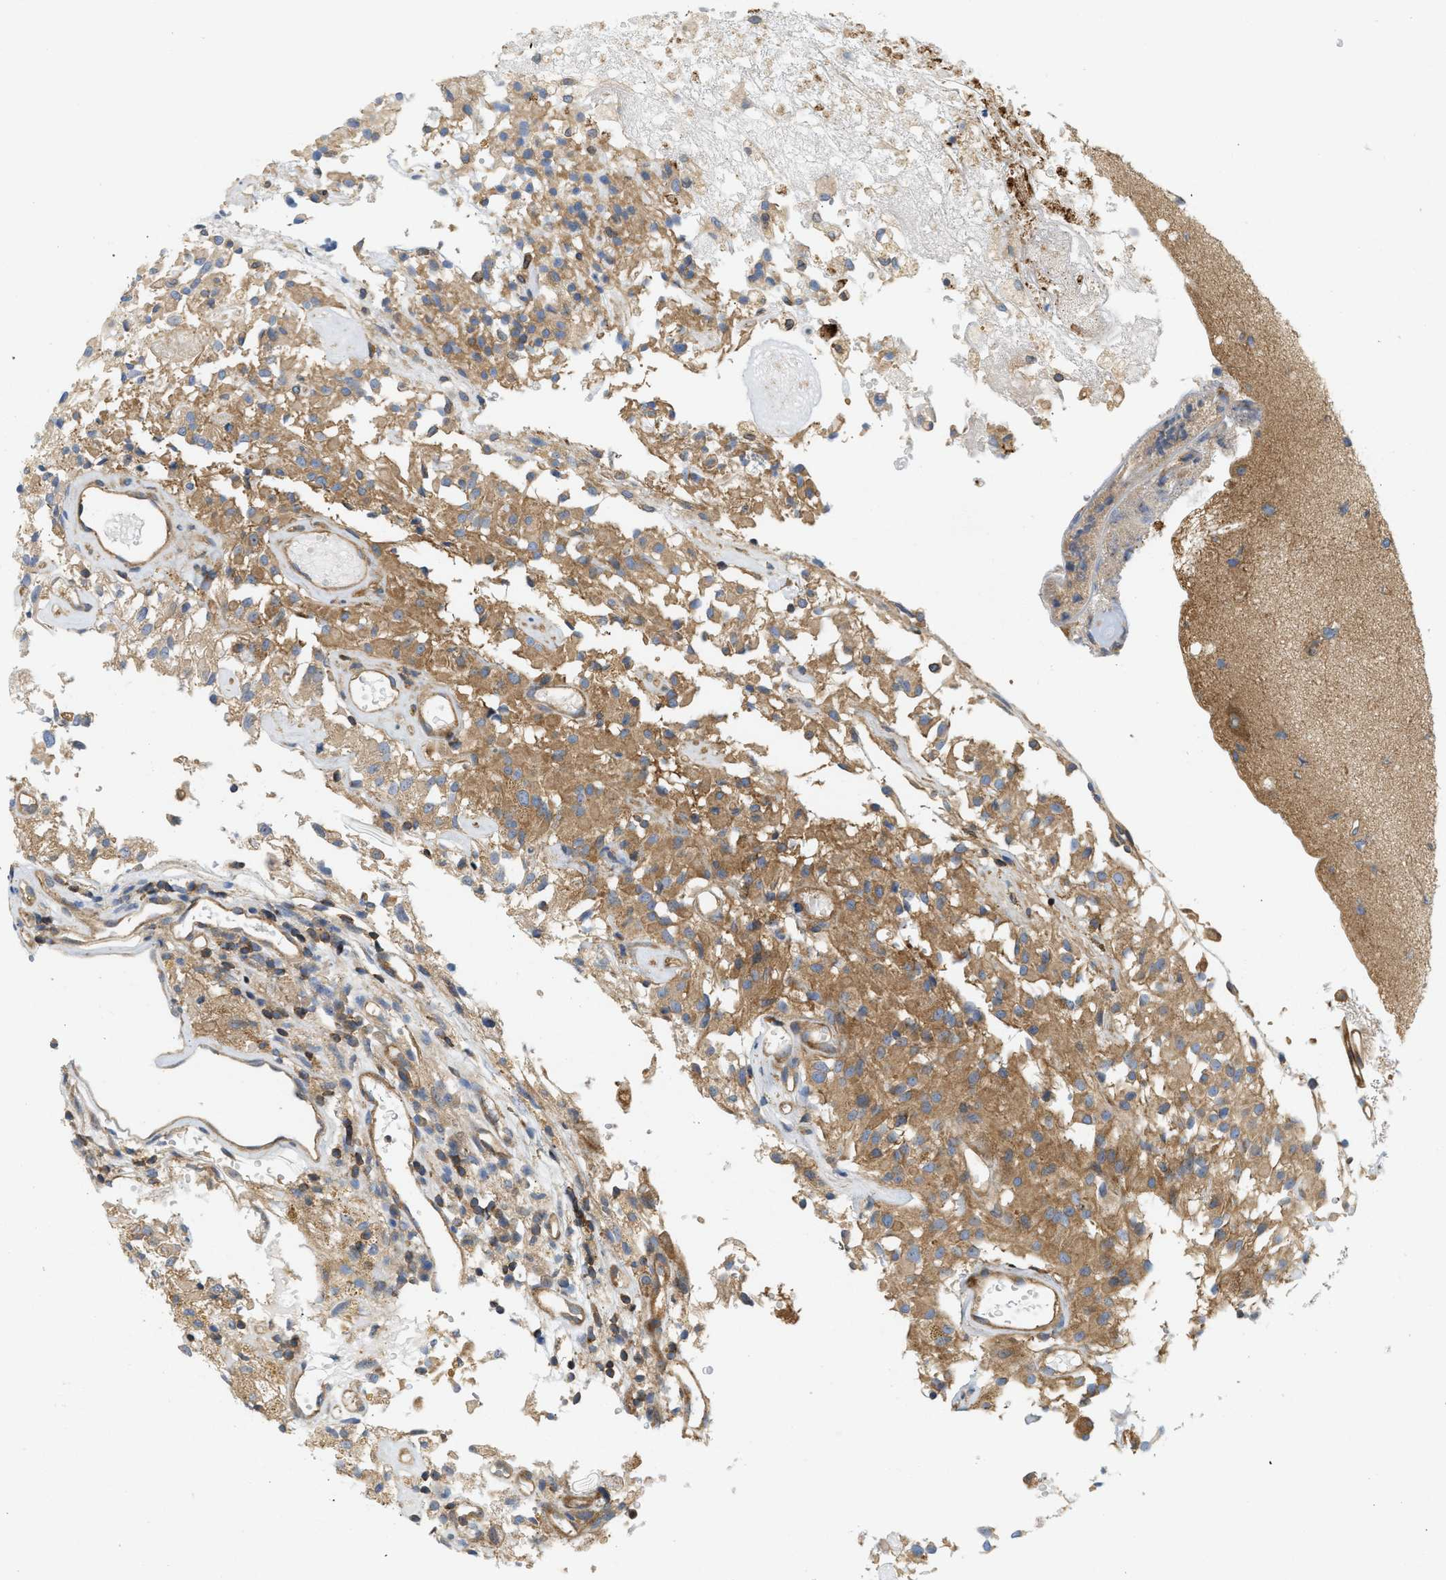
{"staining": {"intensity": "moderate", "quantity": ">75%", "location": "cytoplasmic/membranous"}, "tissue": "glioma", "cell_type": "Tumor cells", "image_type": "cancer", "snomed": [{"axis": "morphology", "description": "Glioma, malignant, High grade"}, {"axis": "topography", "description": "Brain"}], "caption": "The immunohistochemical stain labels moderate cytoplasmic/membranous staining in tumor cells of glioma tissue.", "gene": "STRN", "patient": {"sex": "female", "age": 59}}